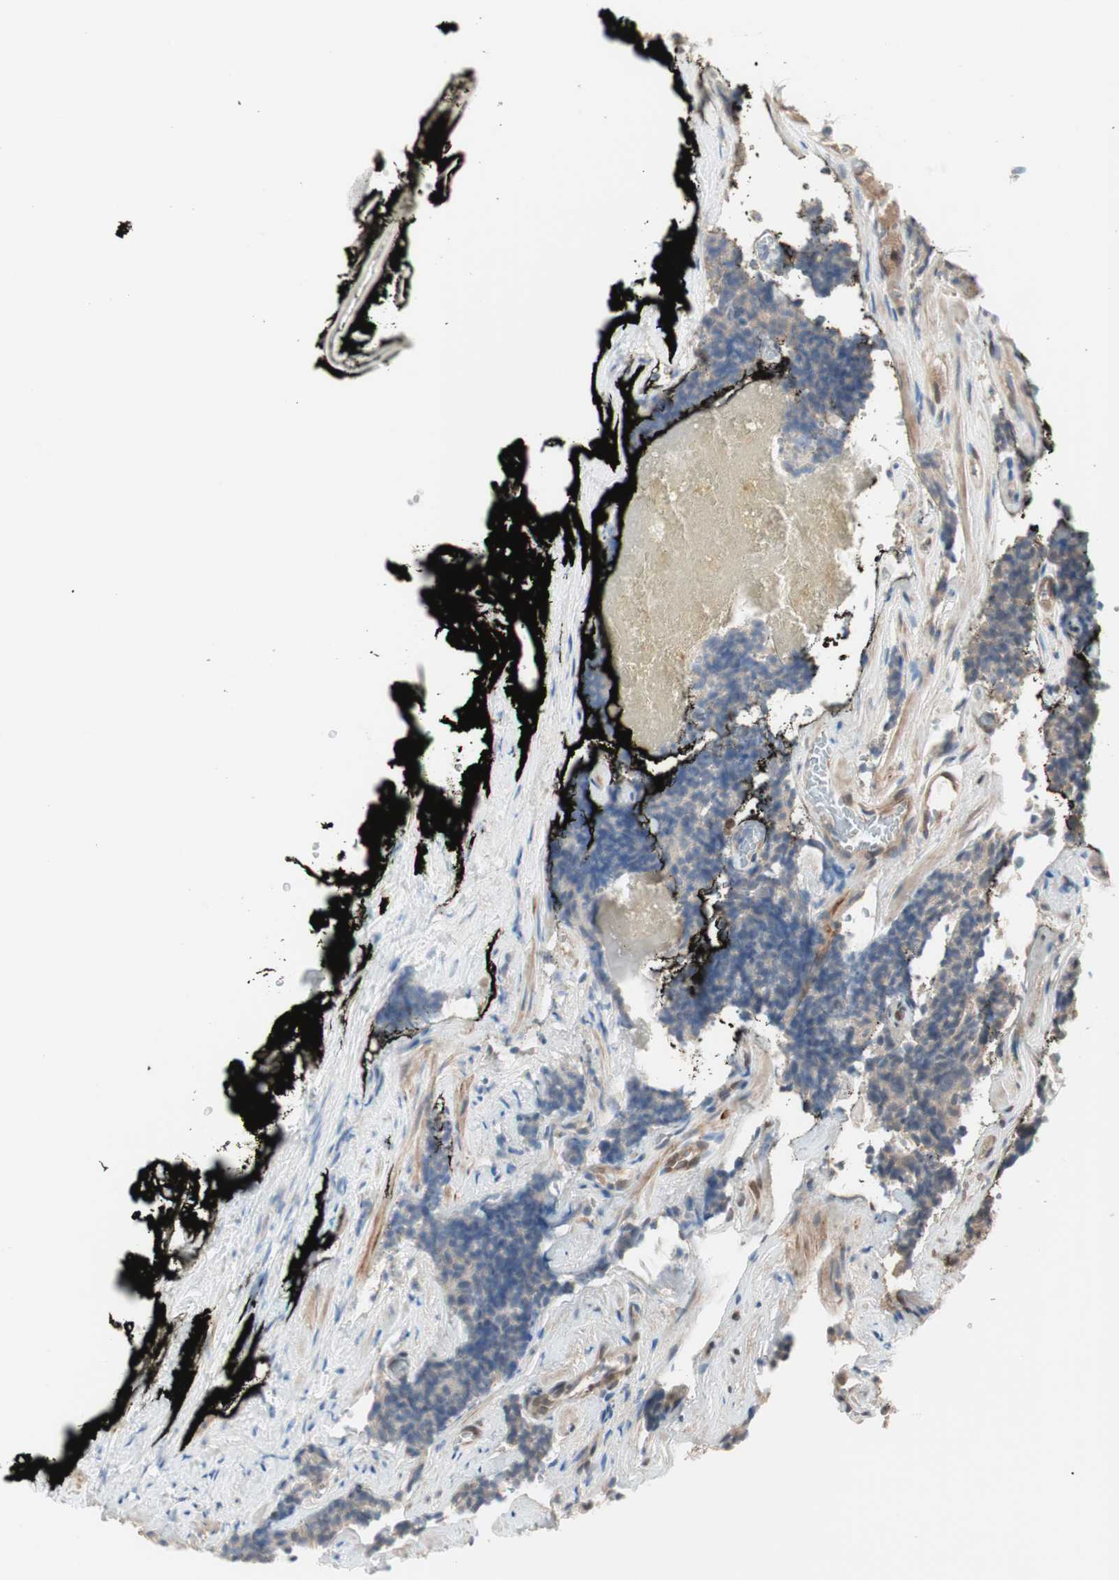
{"staining": {"intensity": "moderate", "quantity": ">75%", "location": "cytoplasmic/membranous,nuclear"}, "tissue": "prostate cancer", "cell_type": "Tumor cells", "image_type": "cancer", "snomed": [{"axis": "morphology", "description": "Adenocarcinoma, High grade"}, {"axis": "topography", "description": "Prostate"}], "caption": "Immunohistochemistry photomicrograph of human adenocarcinoma (high-grade) (prostate) stained for a protein (brown), which reveals medium levels of moderate cytoplasmic/membranous and nuclear expression in about >75% of tumor cells.", "gene": "UBE2I", "patient": {"sex": "male", "age": 58}}